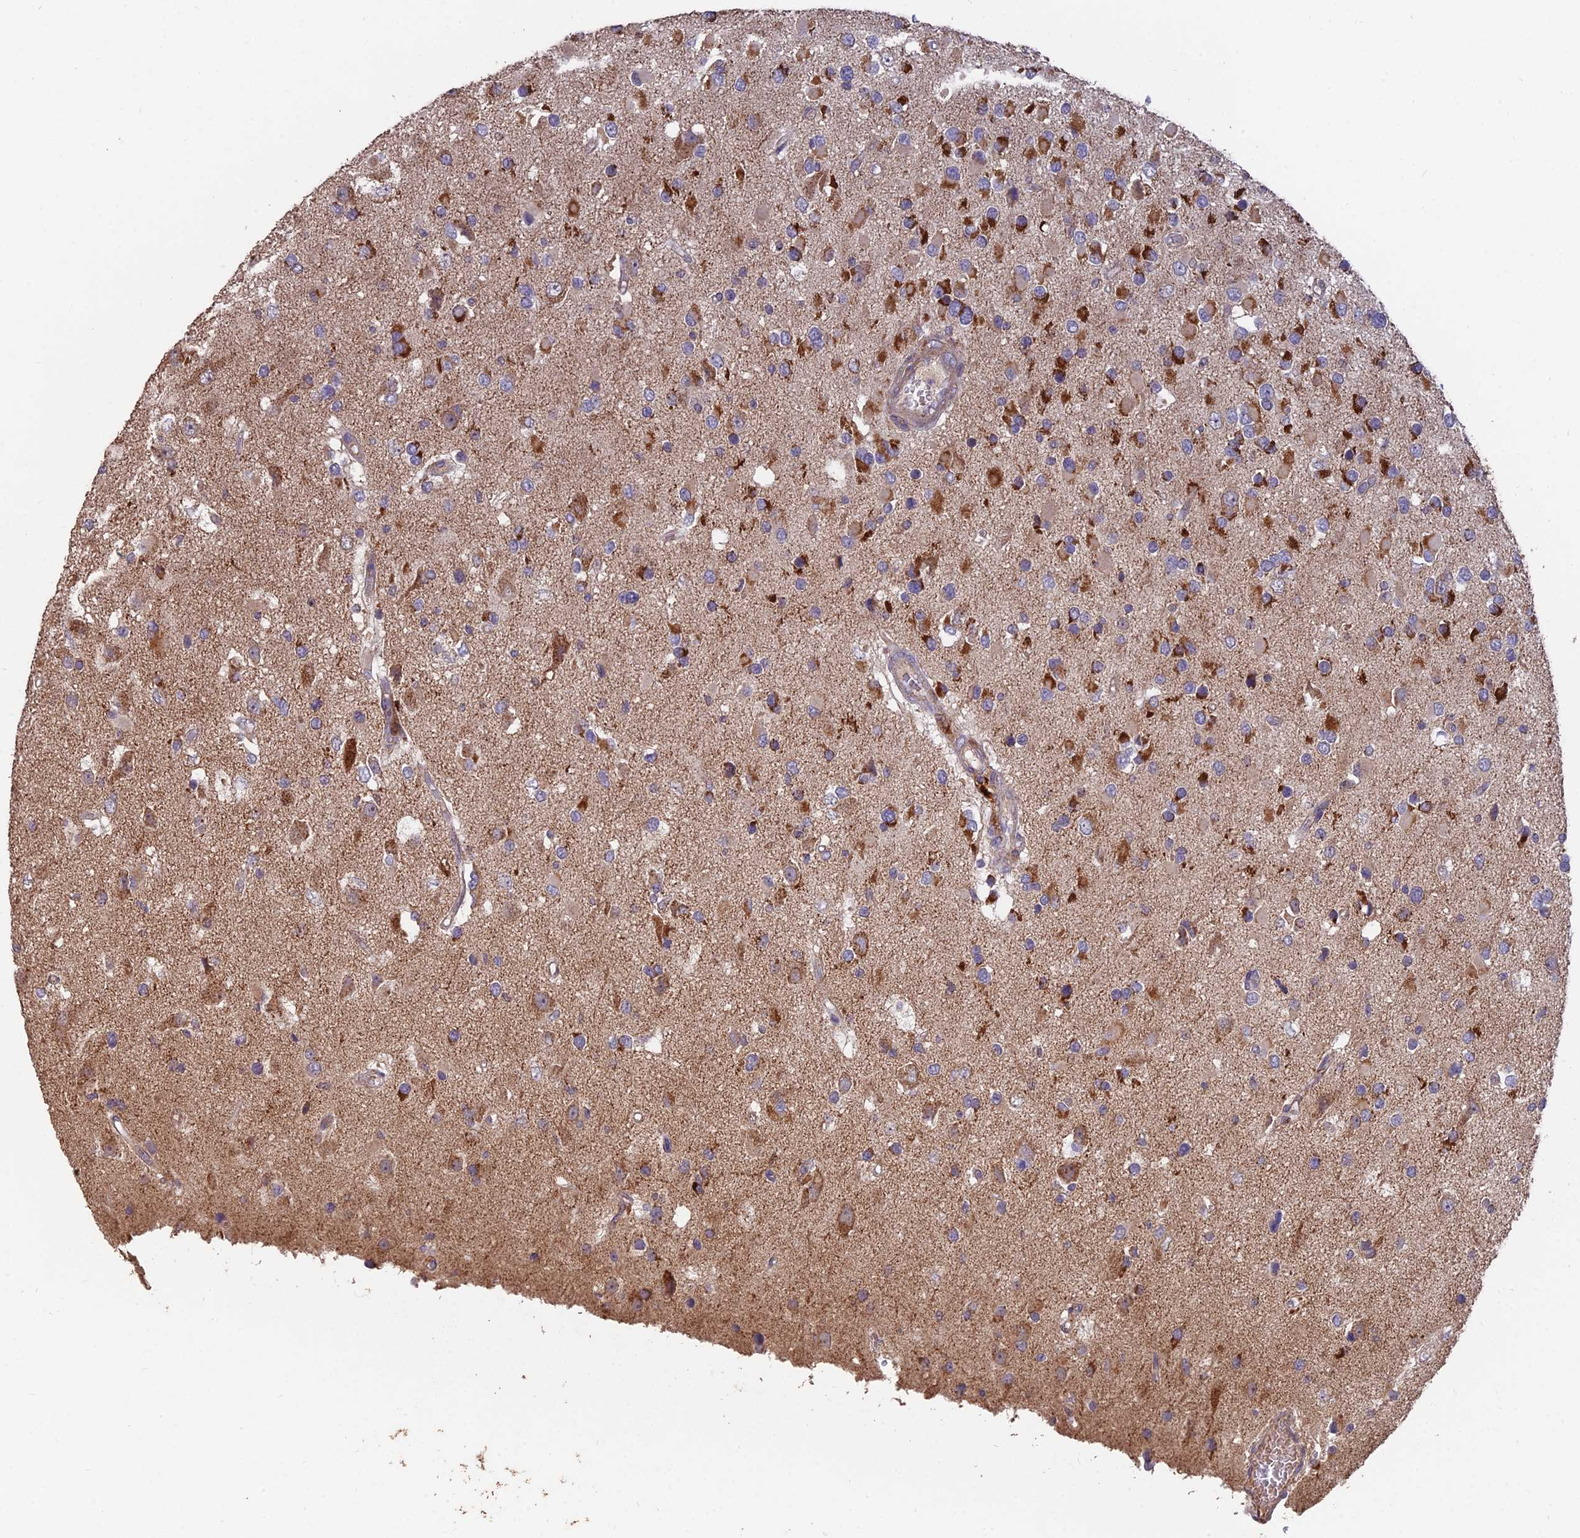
{"staining": {"intensity": "strong", "quantity": "25%-75%", "location": "cytoplasmic/membranous"}, "tissue": "glioma", "cell_type": "Tumor cells", "image_type": "cancer", "snomed": [{"axis": "morphology", "description": "Glioma, malignant, High grade"}, {"axis": "topography", "description": "Brain"}], "caption": "Protein expression analysis of human glioma reveals strong cytoplasmic/membranous positivity in about 25%-75% of tumor cells. The staining was performed using DAB (3,3'-diaminobenzidine), with brown indicating positive protein expression. Nuclei are stained blue with hematoxylin.", "gene": "IFT22", "patient": {"sex": "male", "age": 53}}